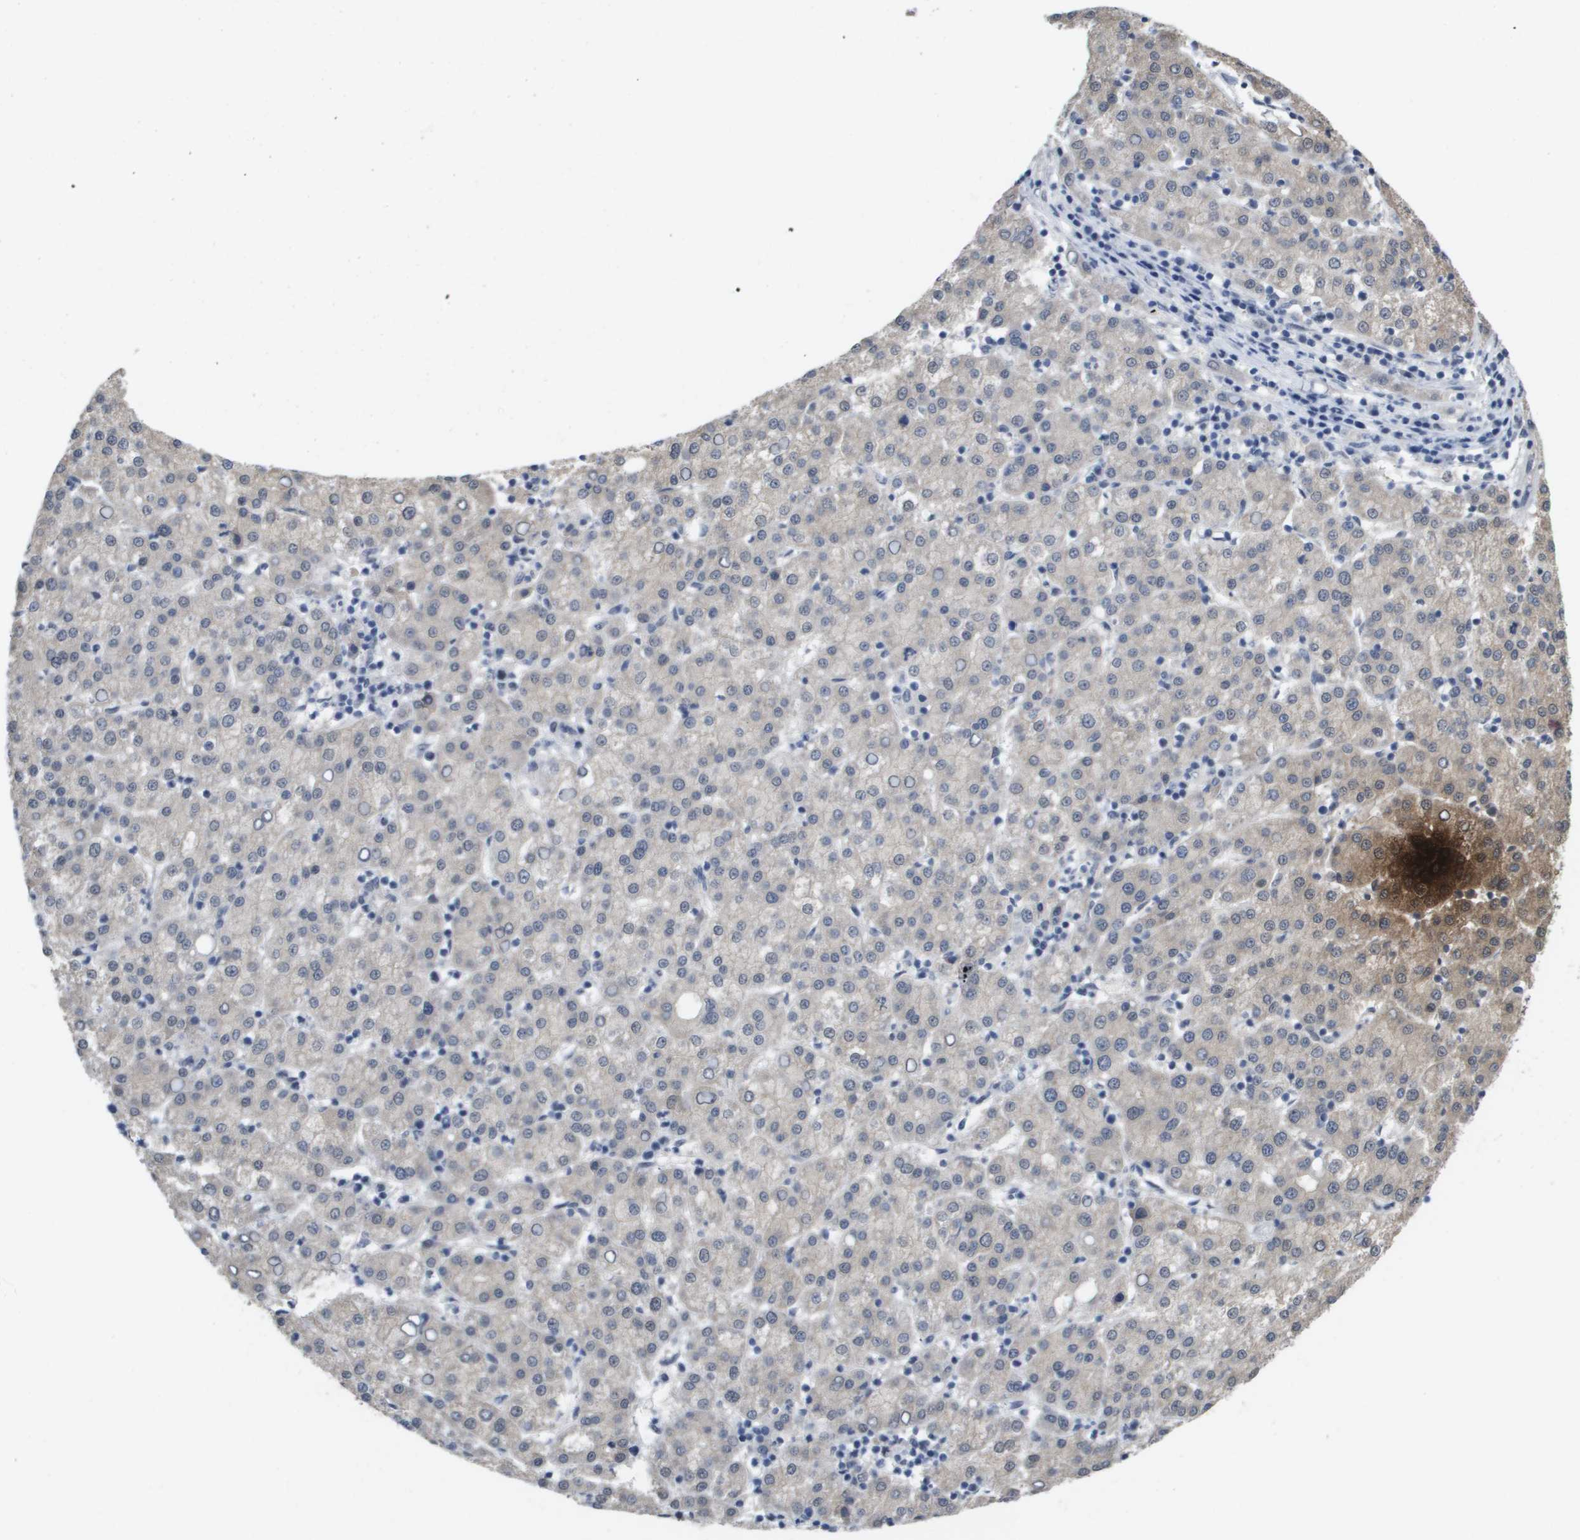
{"staining": {"intensity": "weak", "quantity": "<25%", "location": "cytoplasmic/membranous"}, "tissue": "liver cancer", "cell_type": "Tumor cells", "image_type": "cancer", "snomed": [{"axis": "morphology", "description": "Carcinoma, Hepatocellular, NOS"}, {"axis": "topography", "description": "Liver"}], "caption": "Tumor cells show no significant positivity in liver hepatocellular carcinoma.", "gene": "AMBRA1", "patient": {"sex": "female", "age": 58}}